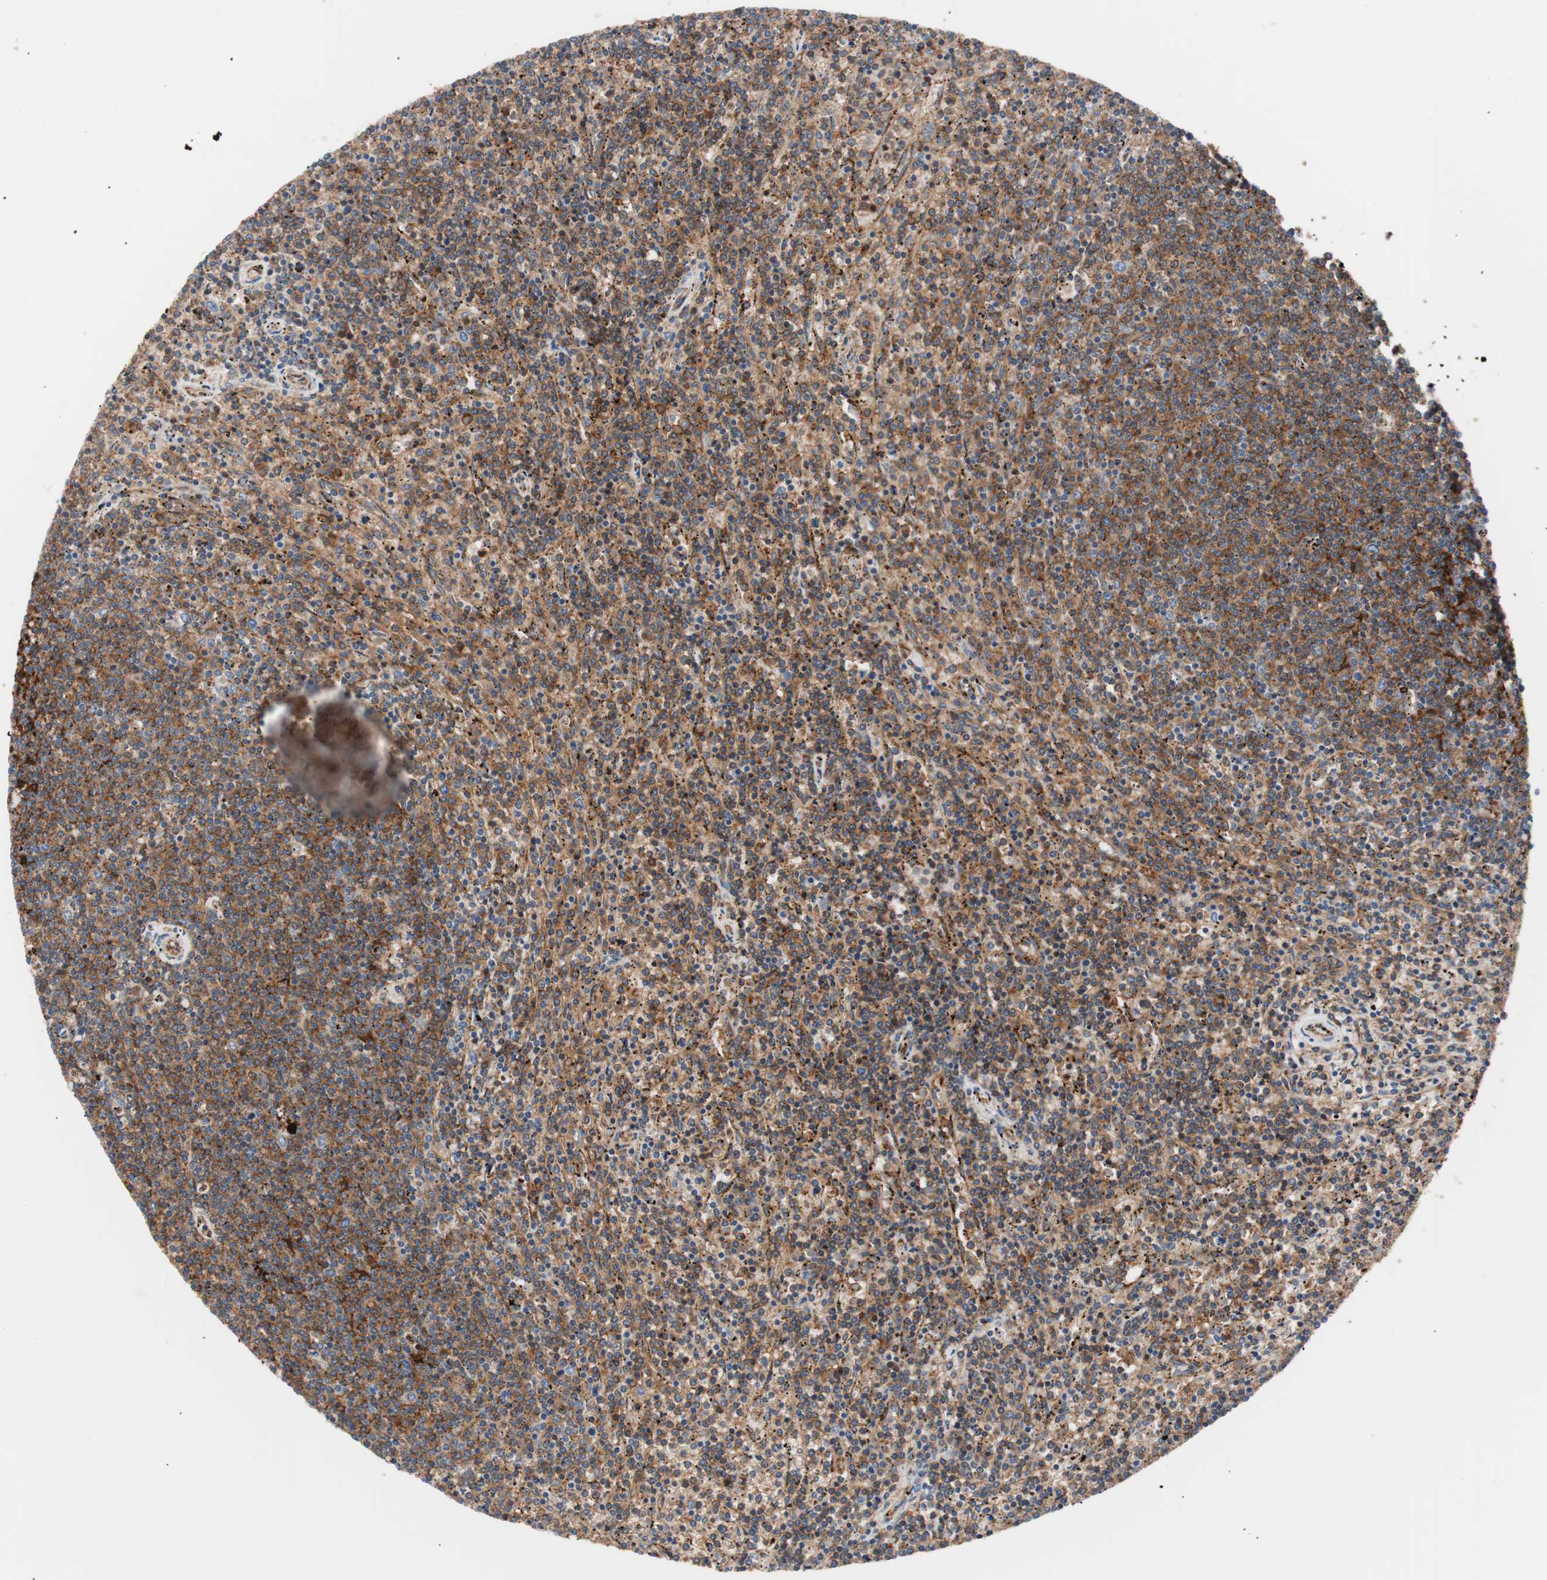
{"staining": {"intensity": "strong", "quantity": ">75%", "location": "cytoplasmic/membranous"}, "tissue": "lymphoma", "cell_type": "Tumor cells", "image_type": "cancer", "snomed": [{"axis": "morphology", "description": "Malignant lymphoma, non-Hodgkin's type, Low grade"}, {"axis": "topography", "description": "Spleen"}], "caption": "IHC micrograph of neoplastic tissue: malignant lymphoma, non-Hodgkin's type (low-grade) stained using immunohistochemistry (IHC) reveals high levels of strong protein expression localized specifically in the cytoplasmic/membranous of tumor cells, appearing as a cytoplasmic/membranous brown color.", "gene": "FLOT2", "patient": {"sex": "female", "age": 50}}